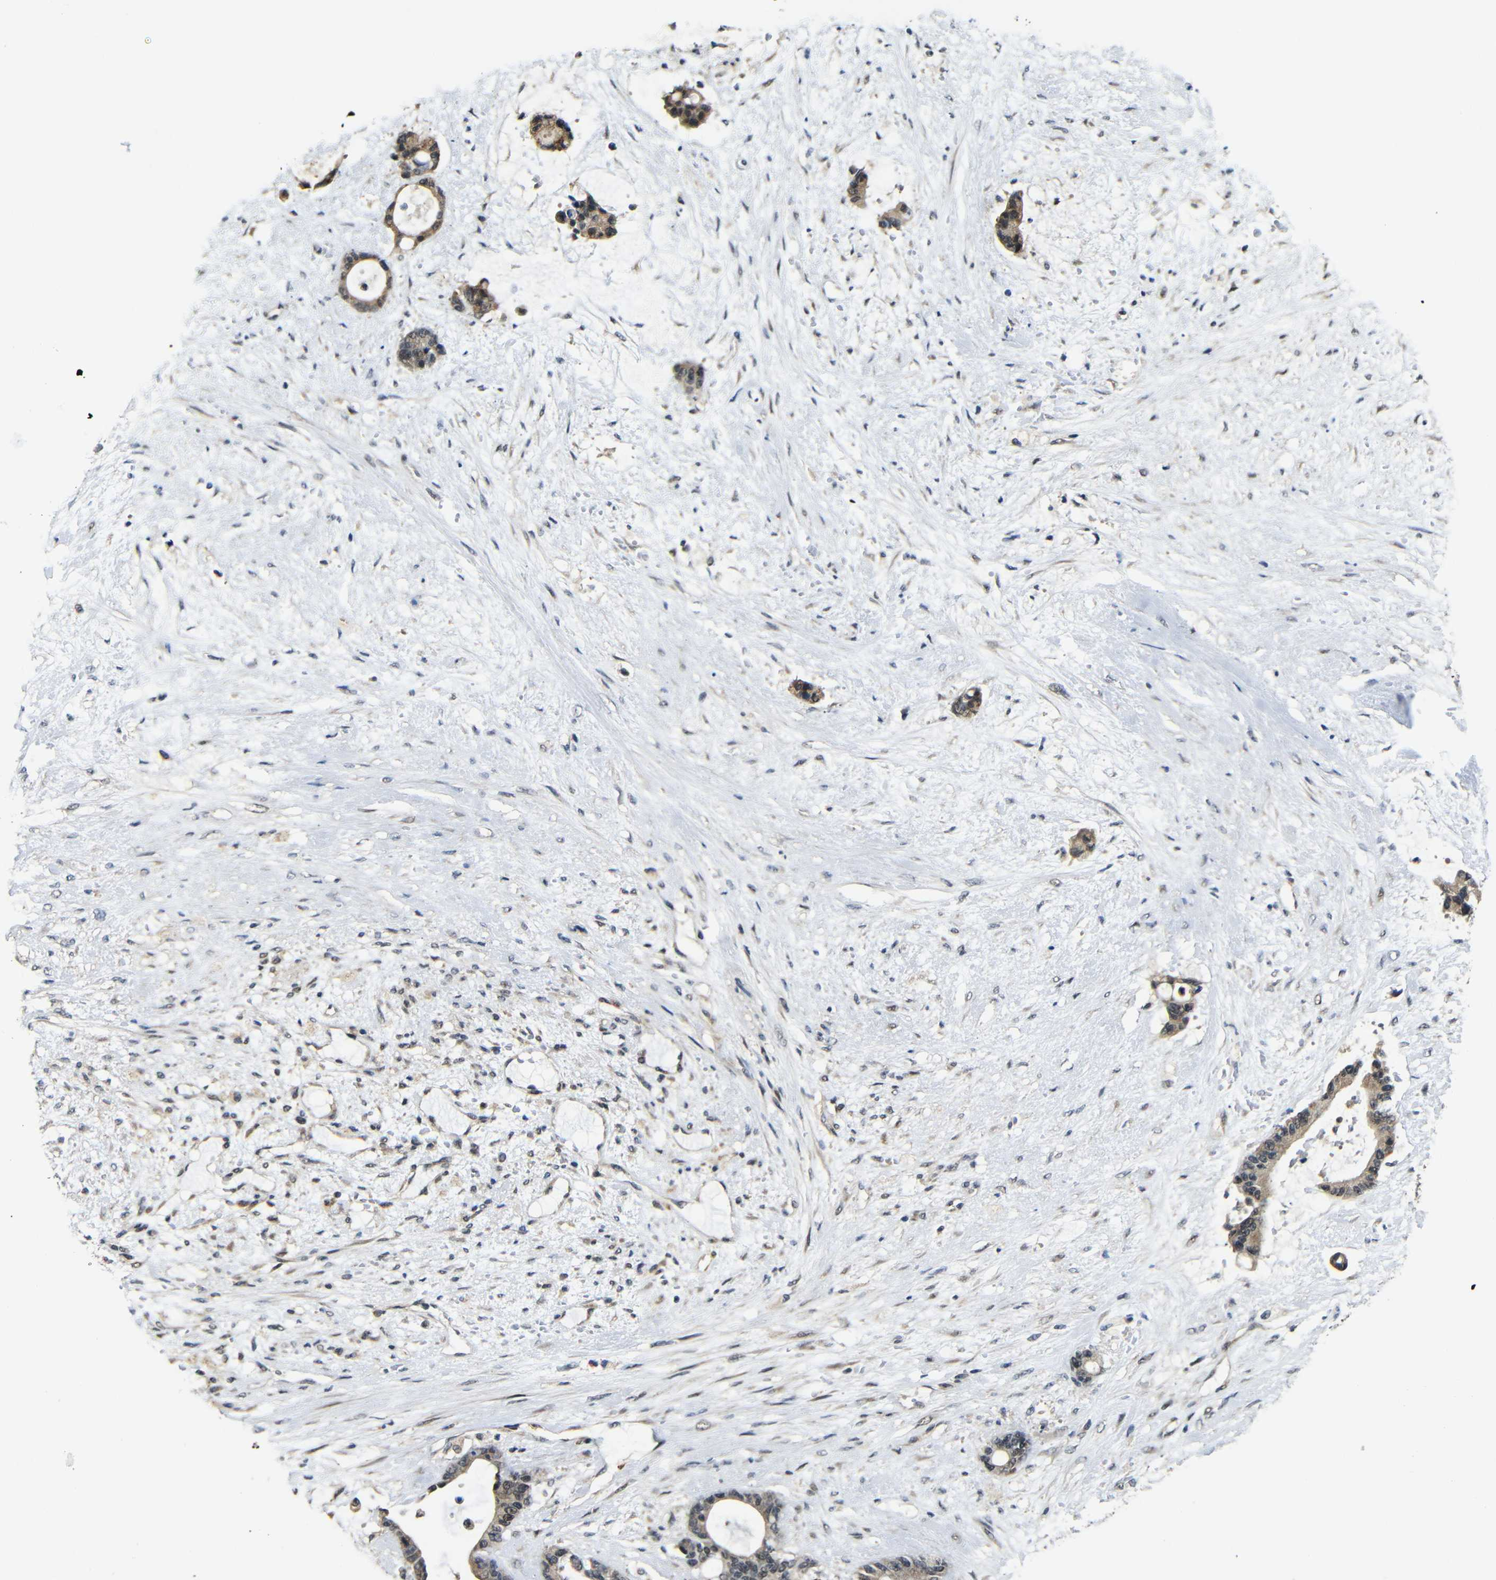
{"staining": {"intensity": "weak", "quantity": ">75%", "location": "cytoplasmic/membranous"}, "tissue": "liver cancer", "cell_type": "Tumor cells", "image_type": "cancer", "snomed": [{"axis": "morphology", "description": "Normal tissue, NOS"}, {"axis": "morphology", "description": "Cholangiocarcinoma"}, {"axis": "topography", "description": "Liver"}, {"axis": "topography", "description": "Peripheral nerve tissue"}], "caption": "Protein analysis of liver cholangiocarcinoma tissue displays weak cytoplasmic/membranous expression in about >75% of tumor cells.", "gene": "FAM172A", "patient": {"sex": "female", "age": 73}}